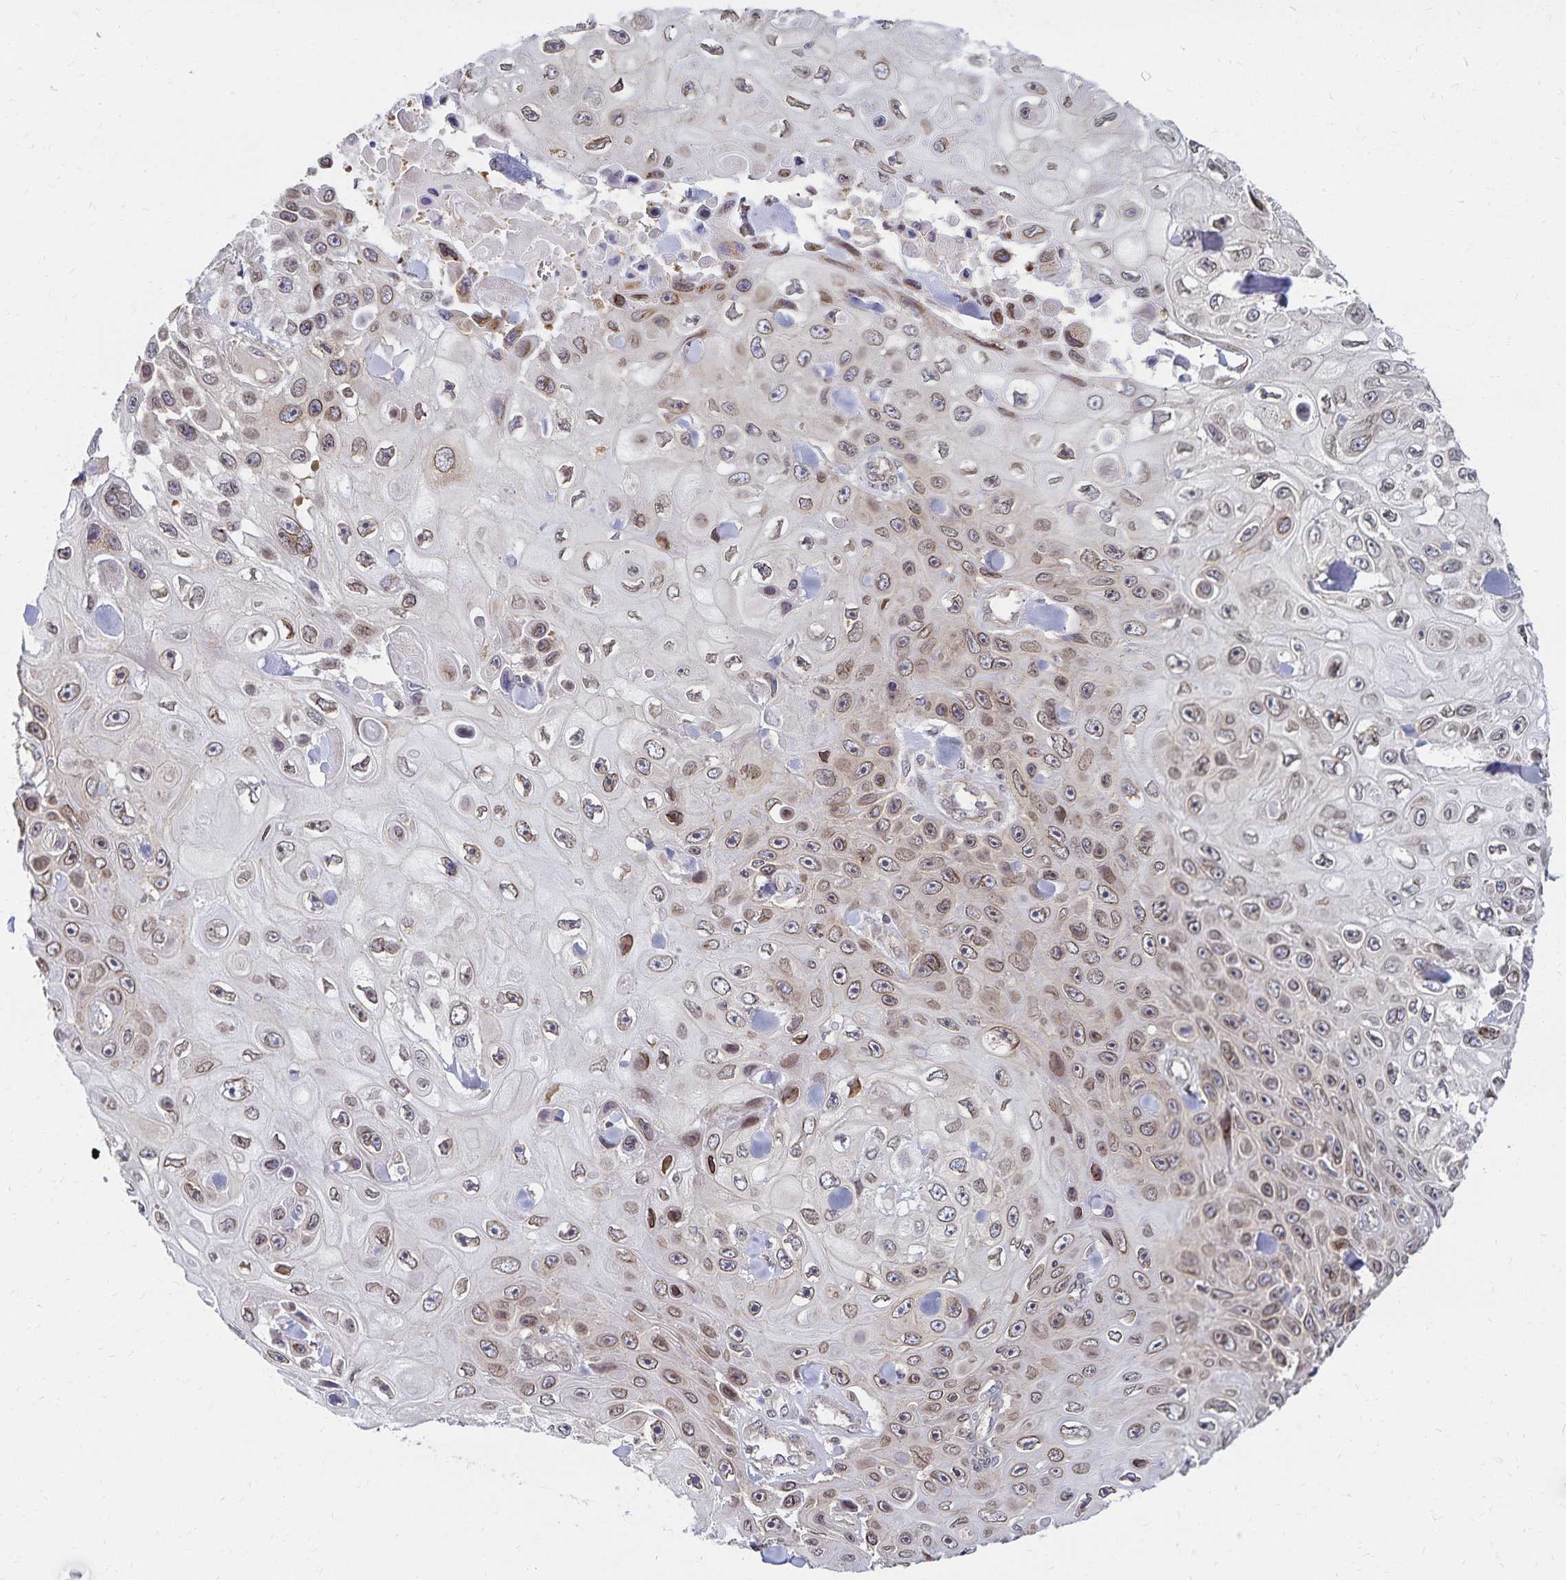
{"staining": {"intensity": "weak", "quantity": "25%-75%", "location": "cytoplasmic/membranous,nuclear"}, "tissue": "skin cancer", "cell_type": "Tumor cells", "image_type": "cancer", "snomed": [{"axis": "morphology", "description": "Squamous cell carcinoma, NOS"}, {"axis": "topography", "description": "Skin"}], "caption": "This is a histology image of immunohistochemistry (IHC) staining of skin cancer (squamous cell carcinoma), which shows weak positivity in the cytoplasmic/membranous and nuclear of tumor cells.", "gene": "RAB9B", "patient": {"sex": "male", "age": 82}}